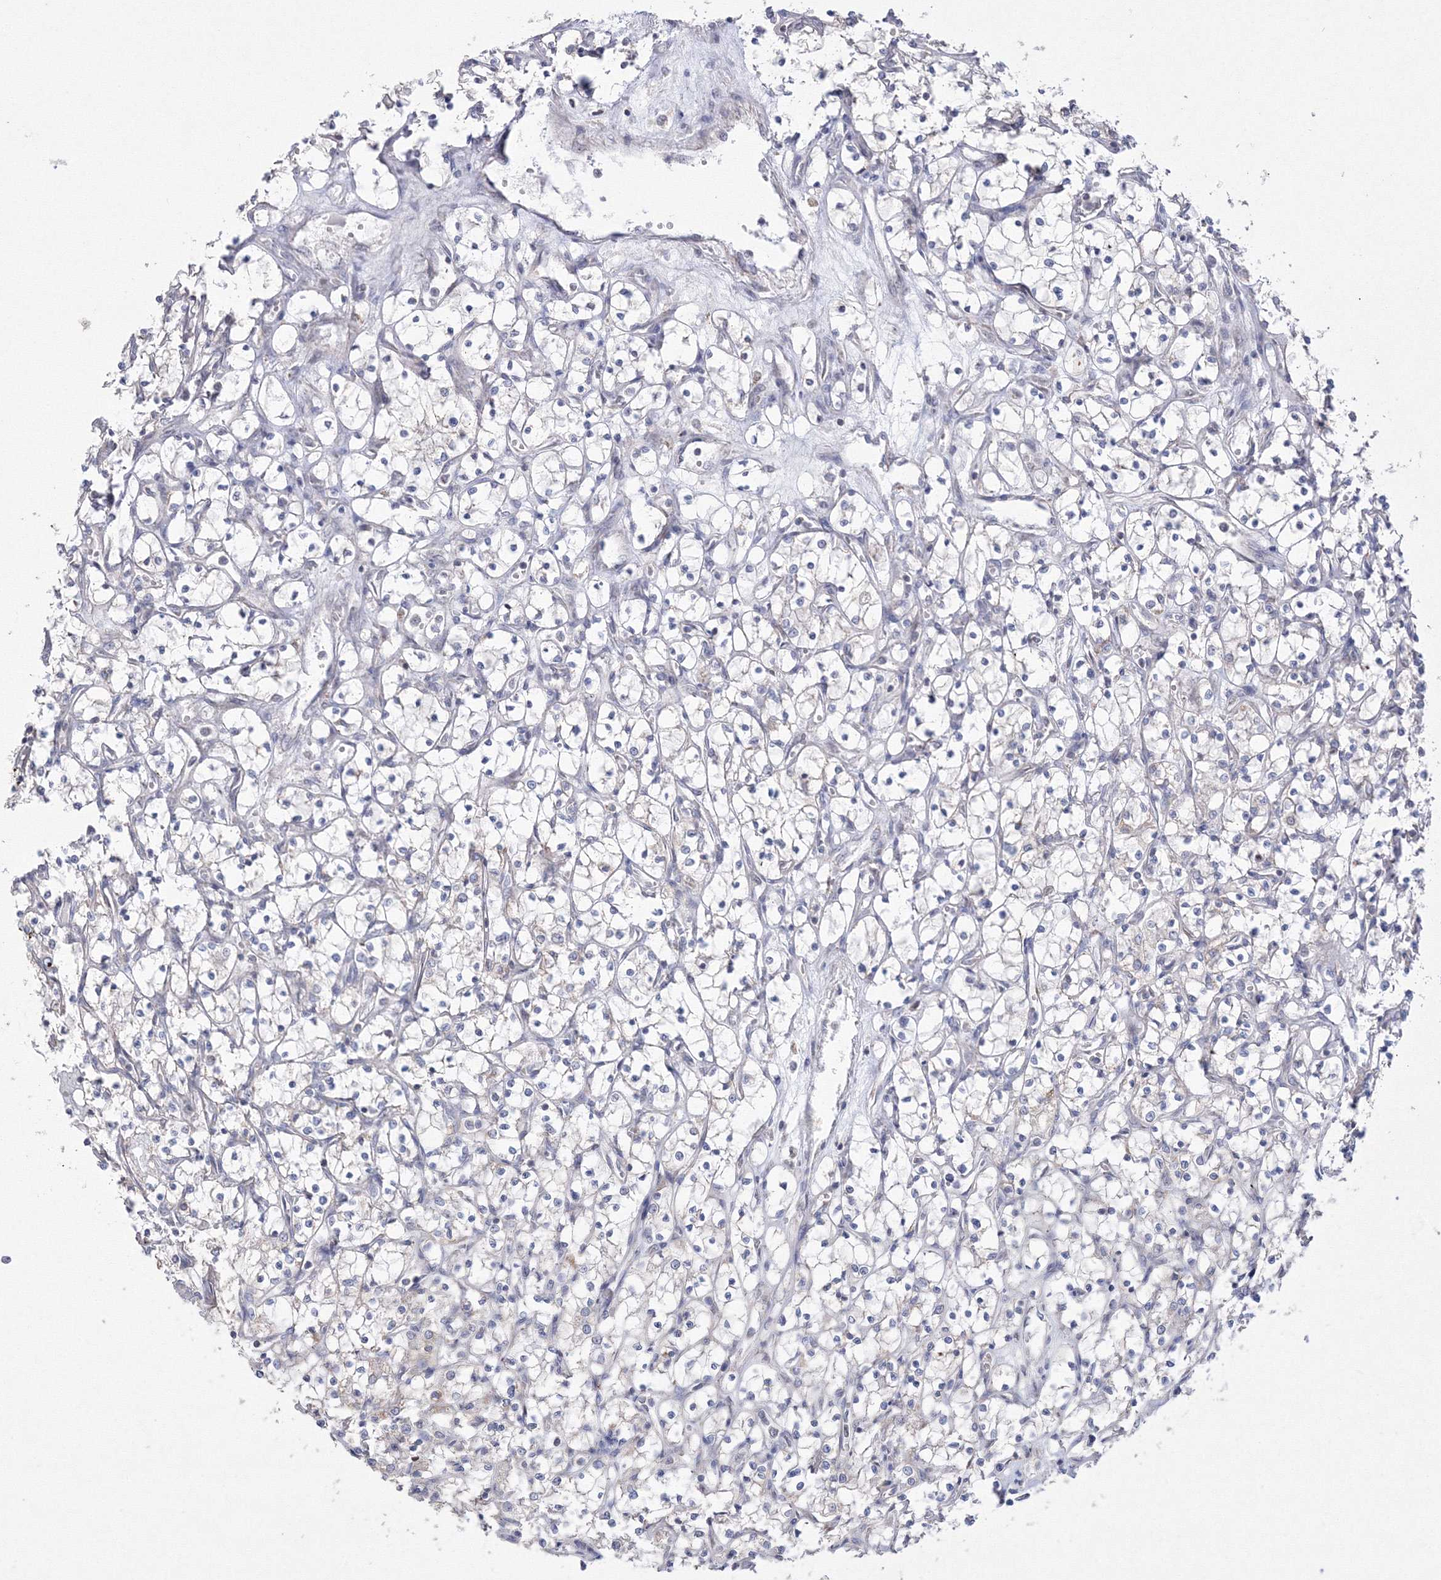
{"staining": {"intensity": "negative", "quantity": "none", "location": "none"}, "tissue": "renal cancer", "cell_type": "Tumor cells", "image_type": "cancer", "snomed": [{"axis": "morphology", "description": "Adenocarcinoma, NOS"}, {"axis": "topography", "description": "Kidney"}], "caption": "Protein analysis of renal cancer (adenocarcinoma) reveals no significant positivity in tumor cells.", "gene": "GRSF1", "patient": {"sex": "female", "age": 69}}